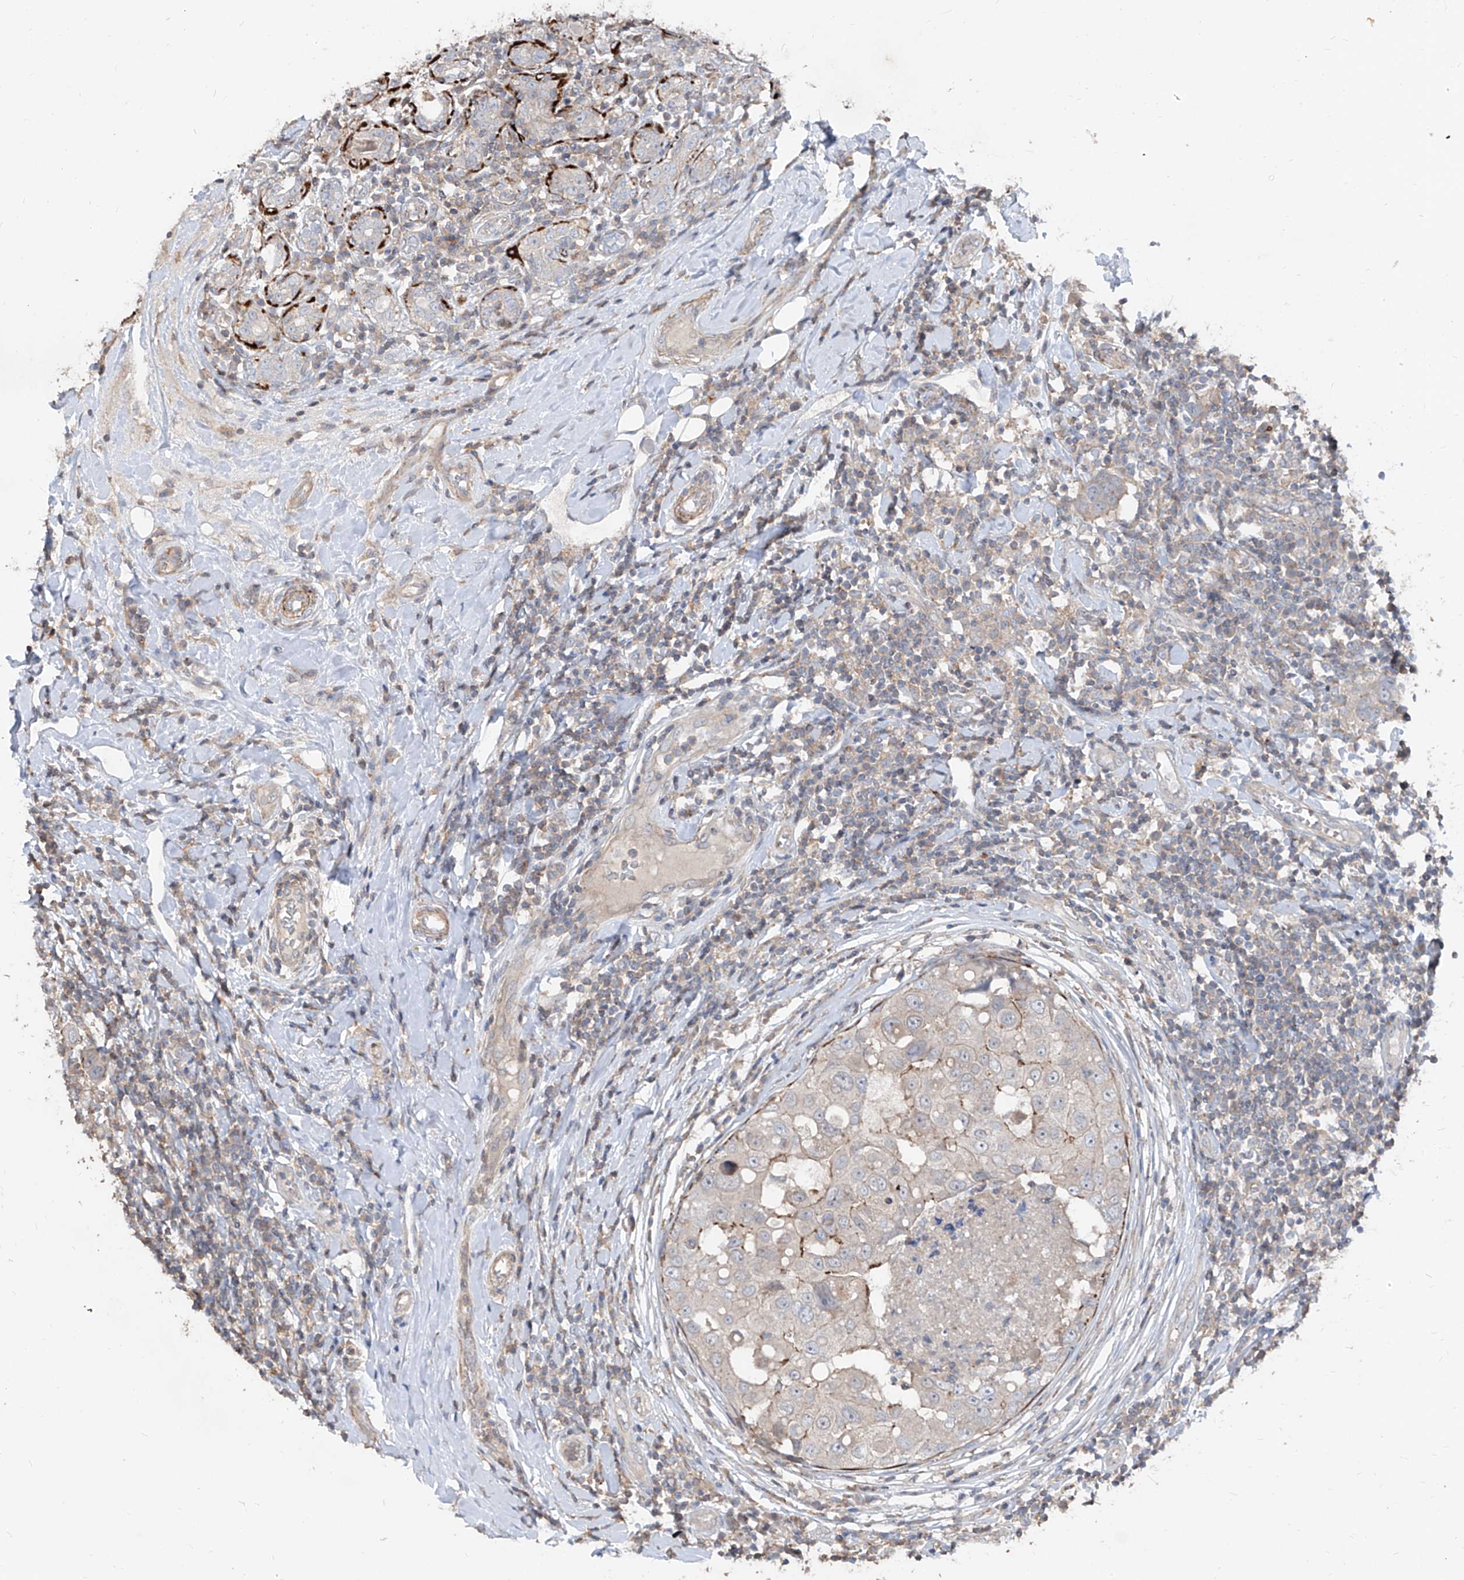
{"staining": {"intensity": "negative", "quantity": "none", "location": "none"}, "tissue": "breast cancer", "cell_type": "Tumor cells", "image_type": "cancer", "snomed": [{"axis": "morphology", "description": "Duct carcinoma"}, {"axis": "topography", "description": "Breast"}], "caption": "An immunohistochemistry (IHC) photomicrograph of breast cancer is shown. There is no staining in tumor cells of breast cancer.", "gene": "UFD1", "patient": {"sex": "female", "age": 27}}